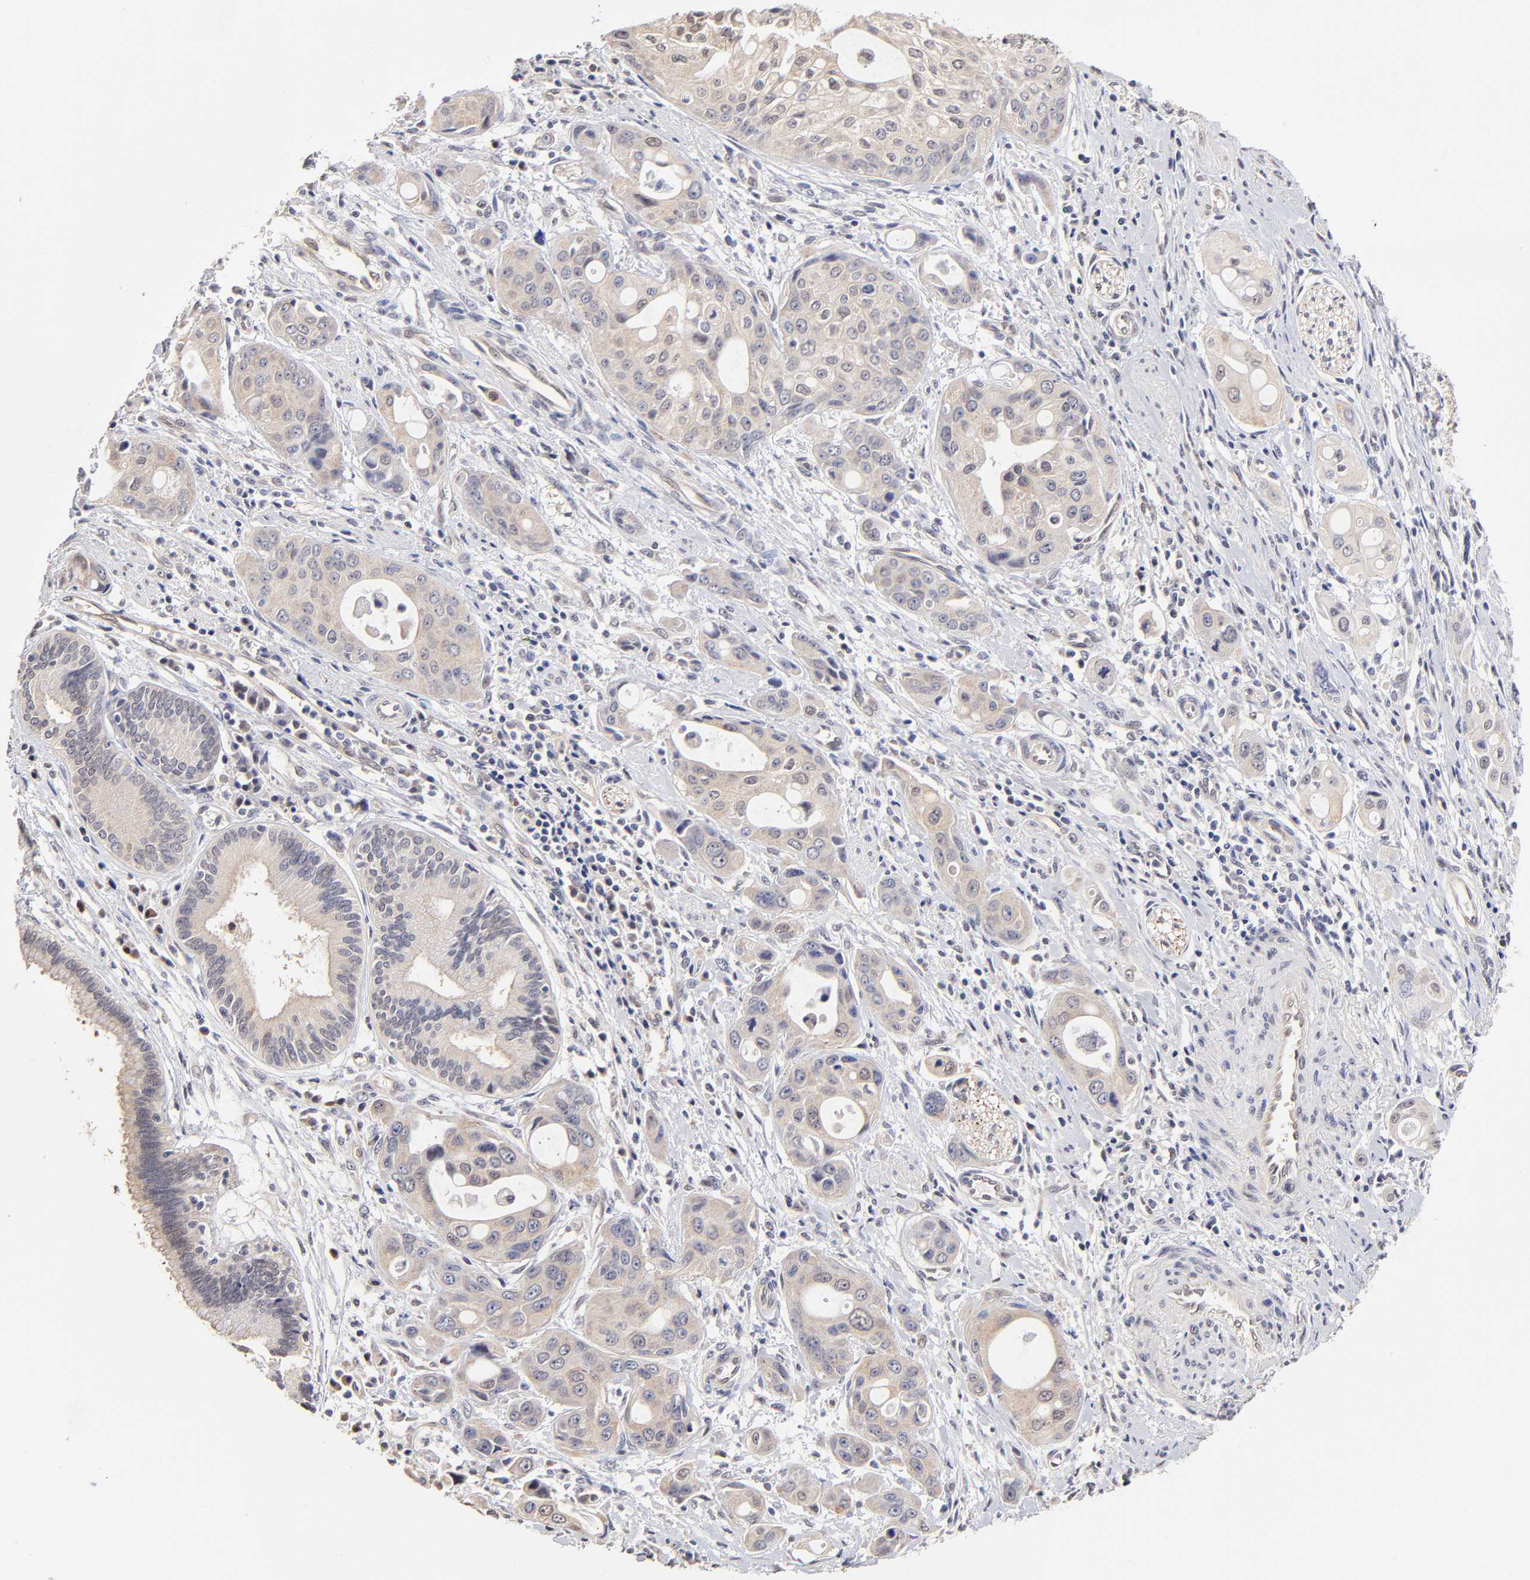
{"staining": {"intensity": "weak", "quantity": ">75%", "location": "cytoplasmic/membranous"}, "tissue": "pancreatic cancer", "cell_type": "Tumor cells", "image_type": "cancer", "snomed": [{"axis": "morphology", "description": "Adenocarcinoma, NOS"}, {"axis": "topography", "description": "Pancreas"}], "caption": "High-magnification brightfield microscopy of pancreatic cancer stained with DAB (brown) and counterstained with hematoxylin (blue). tumor cells exhibit weak cytoplasmic/membranous expression is appreciated in approximately>75% of cells.", "gene": "ZNF10", "patient": {"sex": "female", "age": 60}}